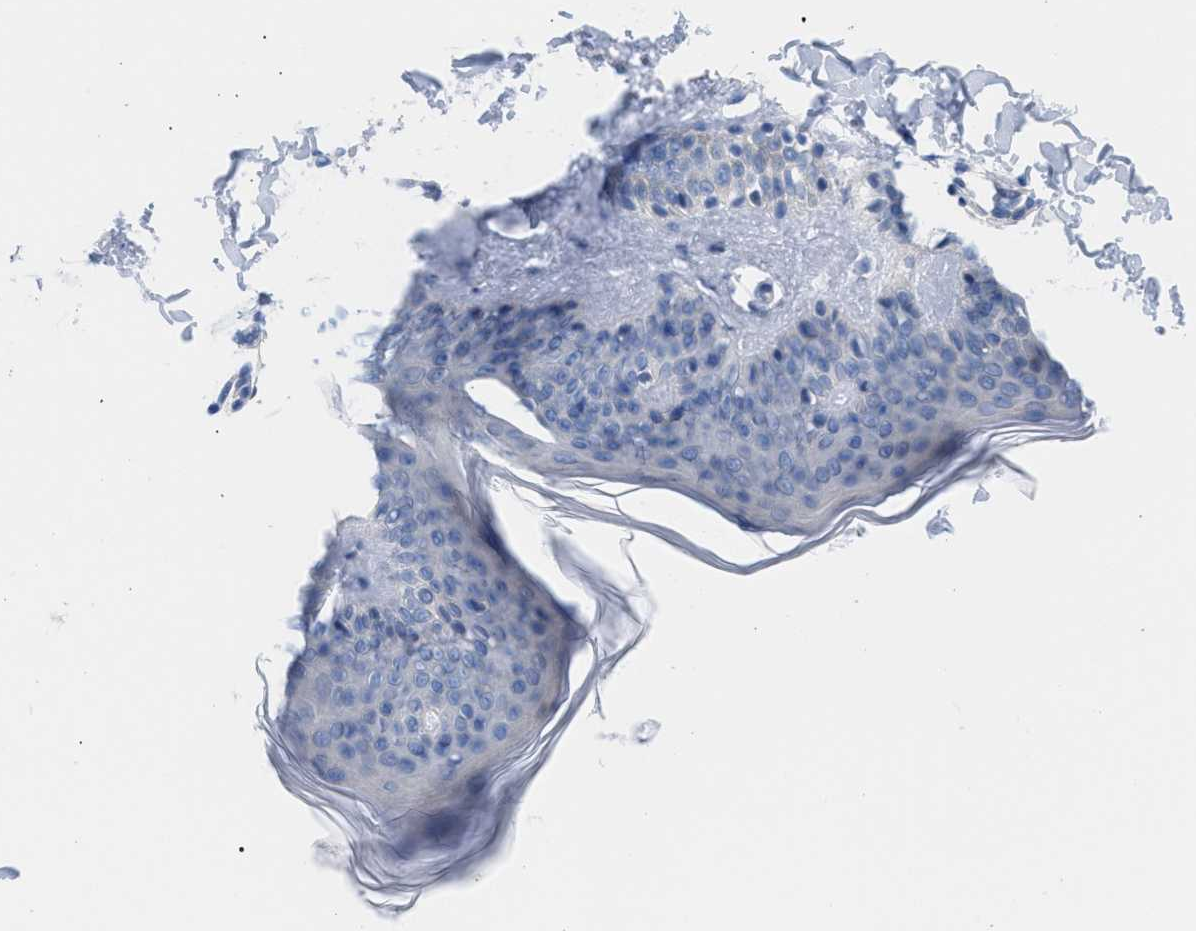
{"staining": {"intensity": "negative", "quantity": "none", "location": "none"}, "tissue": "skin", "cell_type": "Fibroblasts", "image_type": "normal", "snomed": [{"axis": "morphology", "description": "Normal tissue, NOS"}, {"axis": "topography", "description": "Skin"}], "caption": "Normal skin was stained to show a protein in brown. There is no significant positivity in fibroblasts. Brightfield microscopy of IHC stained with DAB (3,3'-diaminobenzidine) (brown) and hematoxylin (blue), captured at high magnification.", "gene": "MBTD1", "patient": {"sex": "male", "age": 30}}